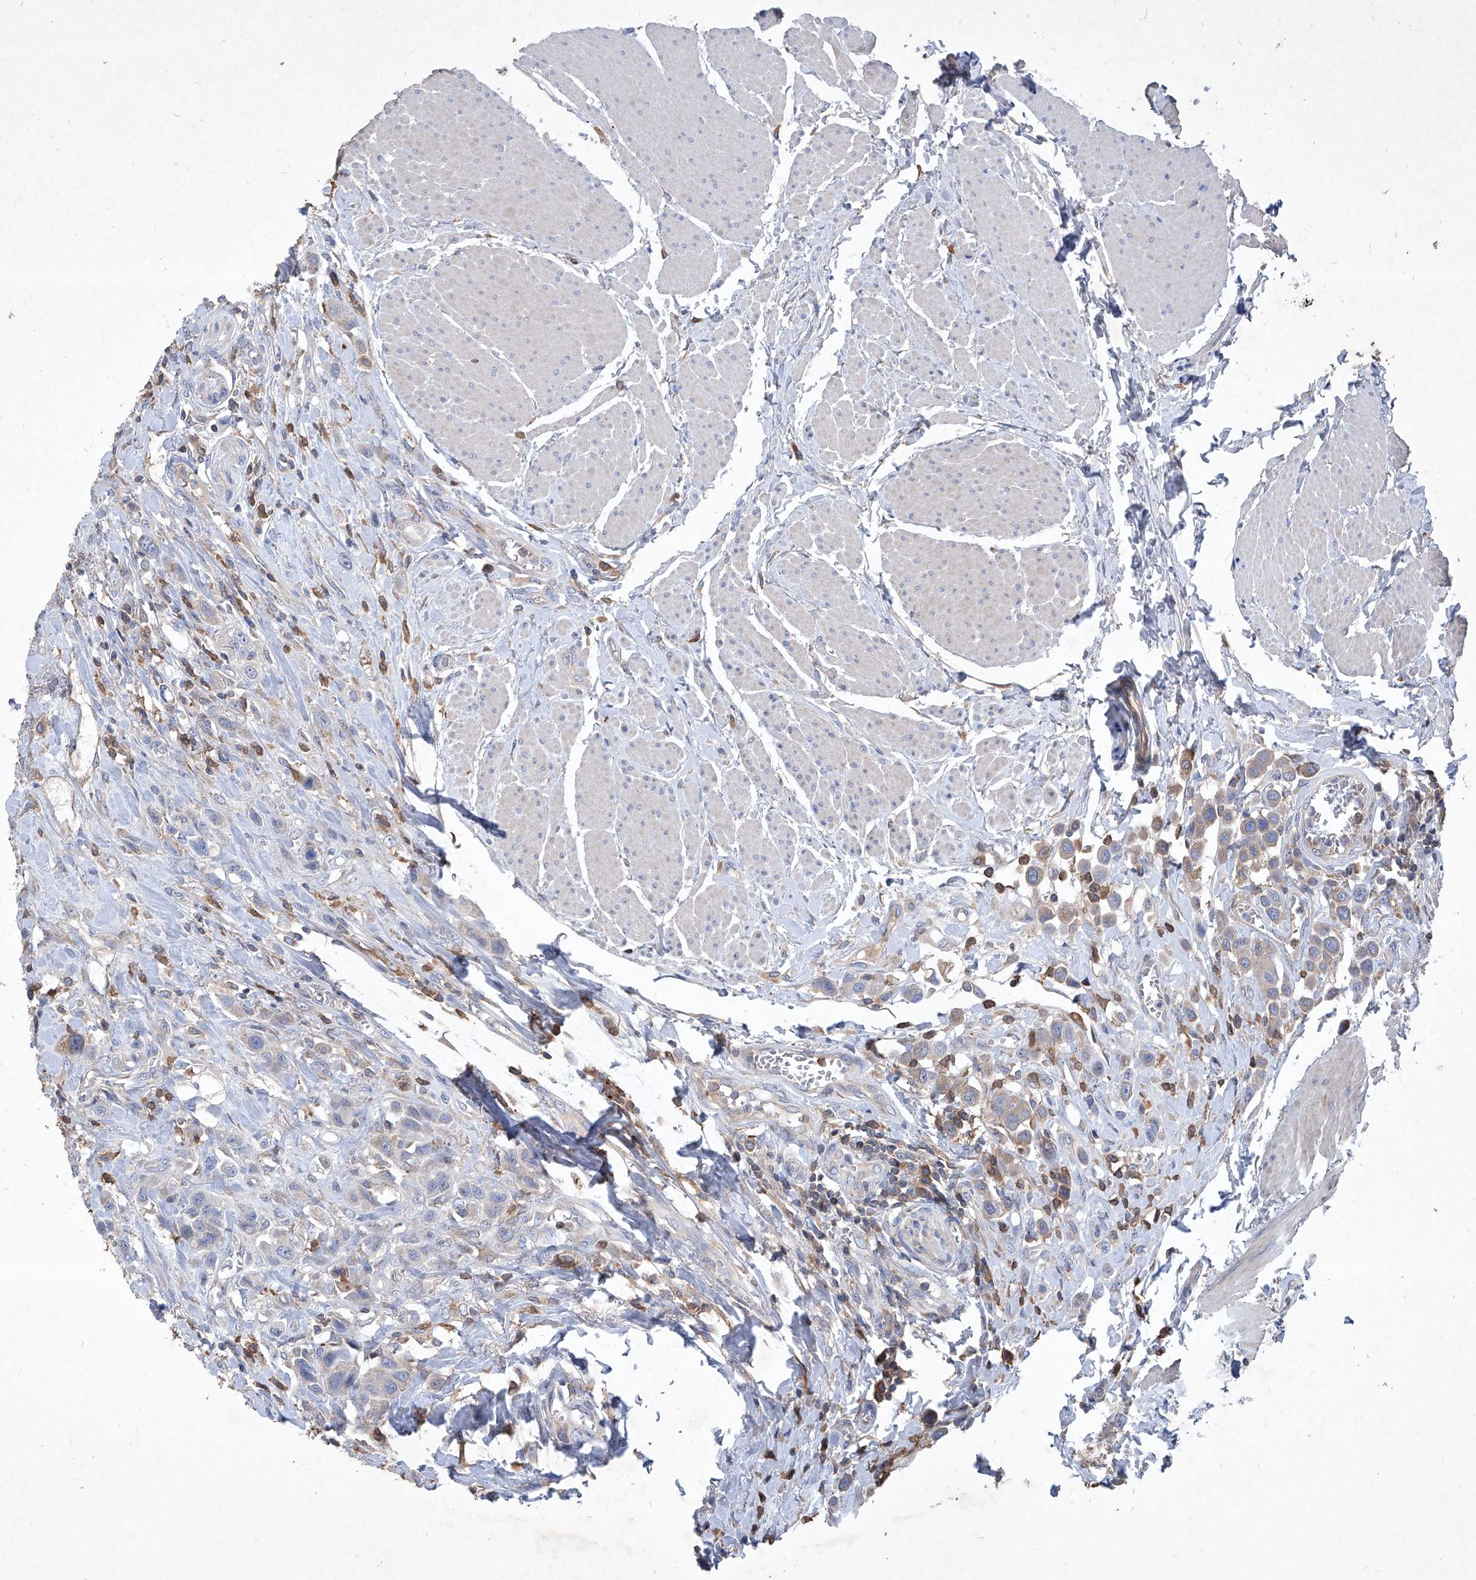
{"staining": {"intensity": "weak", "quantity": "<25%", "location": "cytoplasmic/membranous"}, "tissue": "urothelial cancer", "cell_type": "Tumor cells", "image_type": "cancer", "snomed": [{"axis": "morphology", "description": "Urothelial carcinoma, High grade"}, {"axis": "topography", "description": "Urinary bladder"}], "caption": "IHC histopathology image of neoplastic tissue: human high-grade urothelial carcinoma stained with DAB displays no significant protein positivity in tumor cells.", "gene": "EPHA8", "patient": {"sex": "male", "age": 50}}